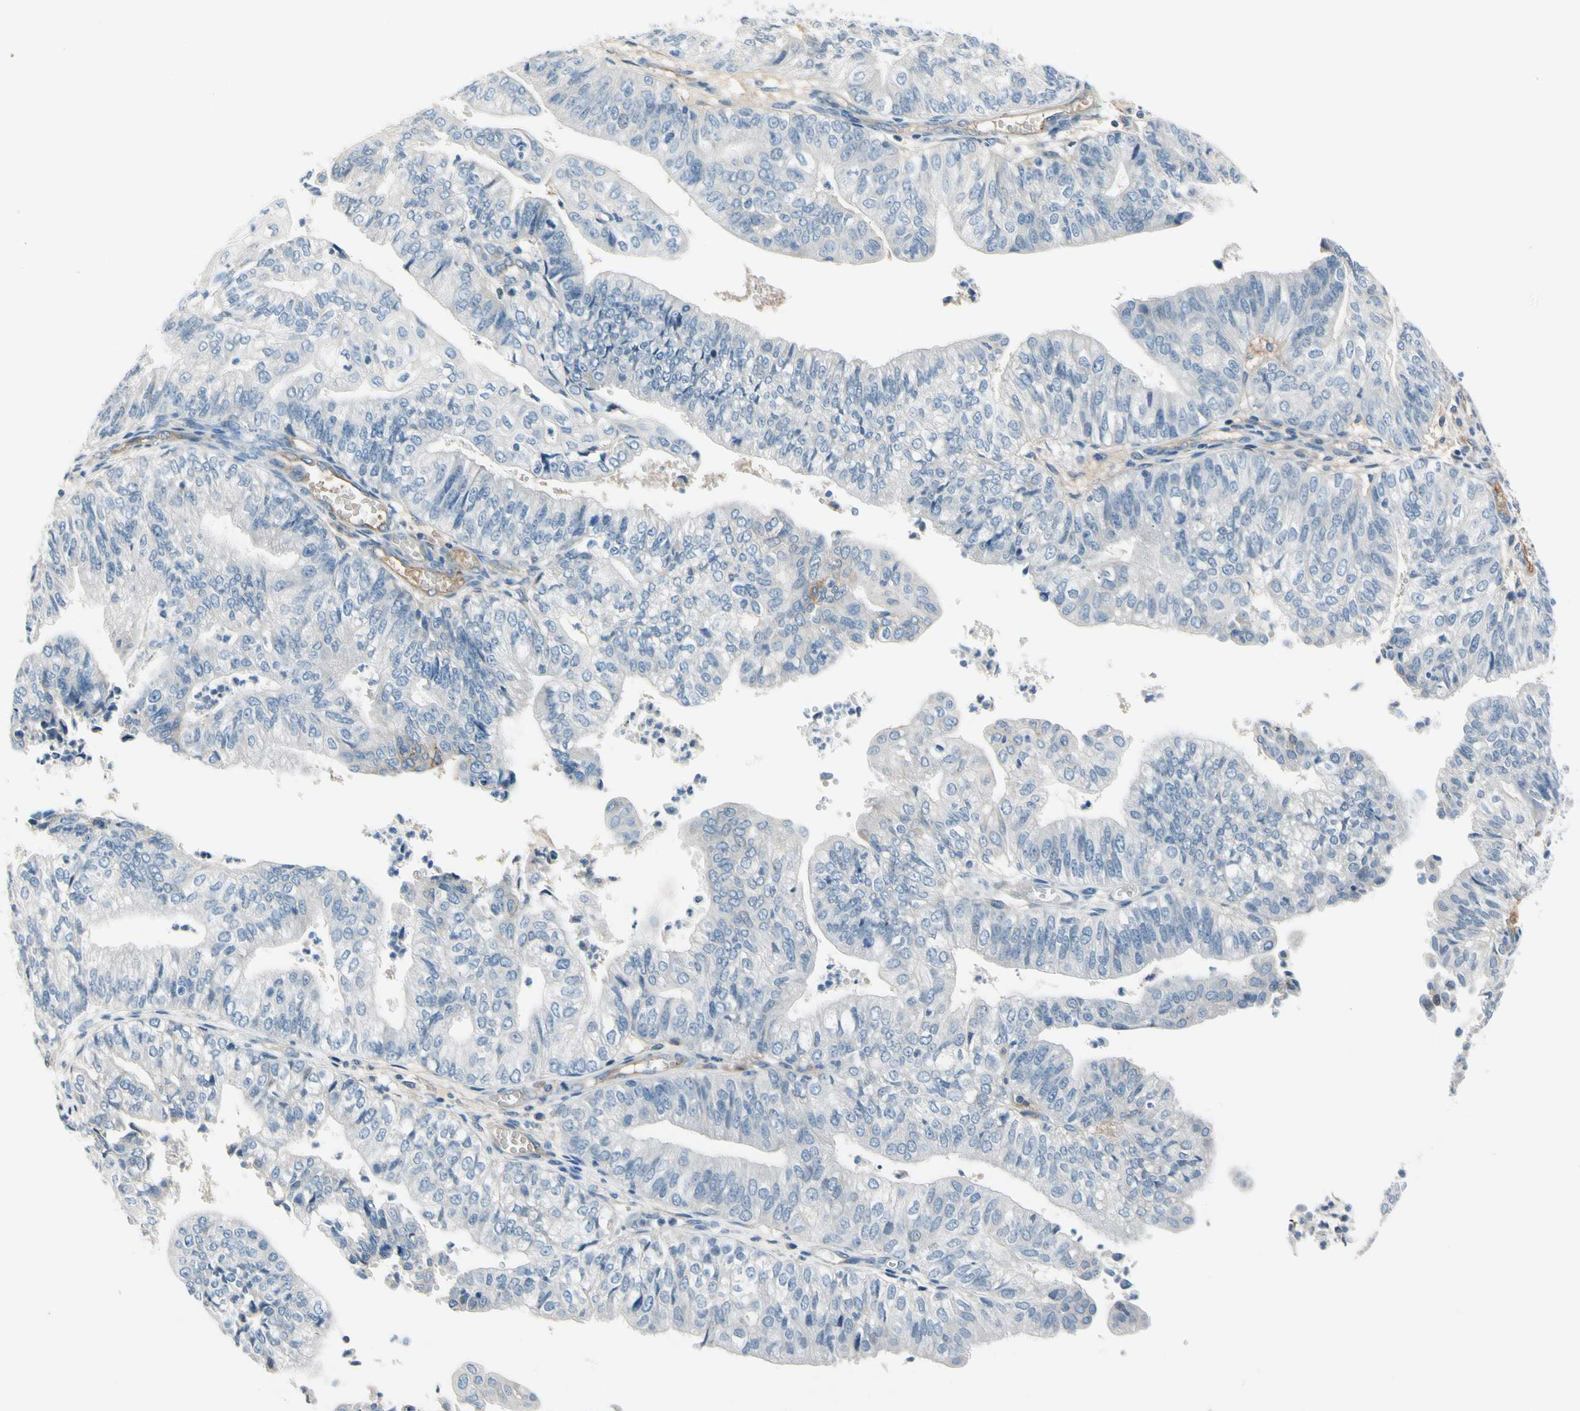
{"staining": {"intensity": "negative", "quantity": "none", "location": "none"}, "tissue": "endometrial cancer", "cell_type": "Tumor cells", "image_type": "cancer", "snomed": [{"axis": "morphology", "description": "Adenocarcinoma, NOS"}, {"axis": "topography", "description": "Endometrium"}], "caption": "Immunohistochemistry of endometrial cancer (adenocarcinoma) exhibits no positivity in tumor cells.", "gene": "CNDP1", "patient": {"sex": "female", "age": 59}}